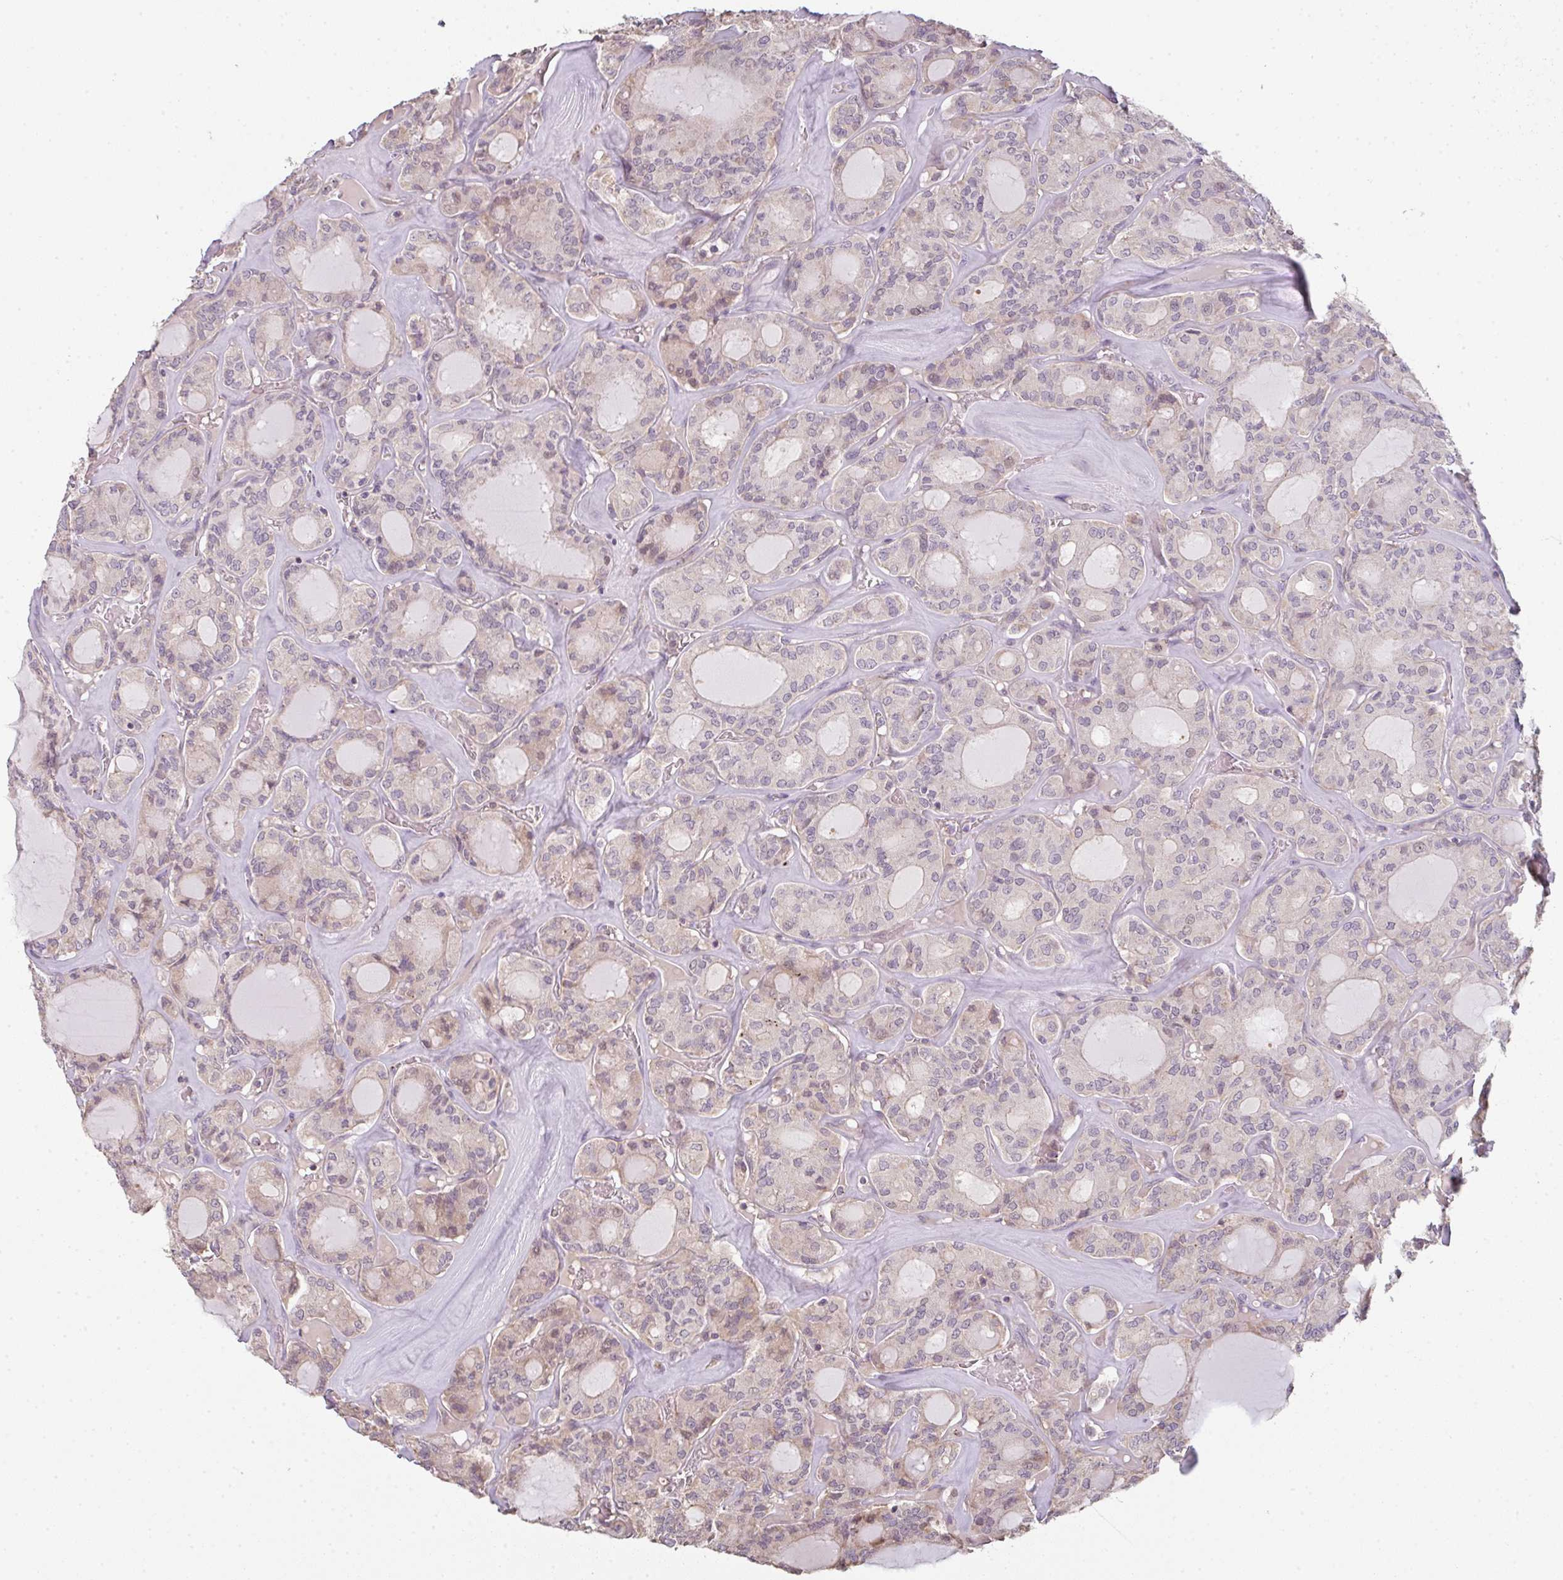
{"staining": {"intensity": "weak", "quantity": "<25%", "location": "cytoplasmic/membranous"}, "tissue": "thyroid cancer", "cell_type": "Tumor cells", "image_type": "cancer", "snomed": [{"axis": "morphology", "description": "Papillary adenocarcinoma, NOS"}, {"axis": "topography", "description": "Thyroid gland"}], "caption": "Immunohistochemistry (IHC) image of papillary adenocarcinoma (thyroid) stained for a protein (brown), which displays no positivity in tumor cells.", "gene": "TMEM237", "patient": {"sex": "male", "age": 87}}